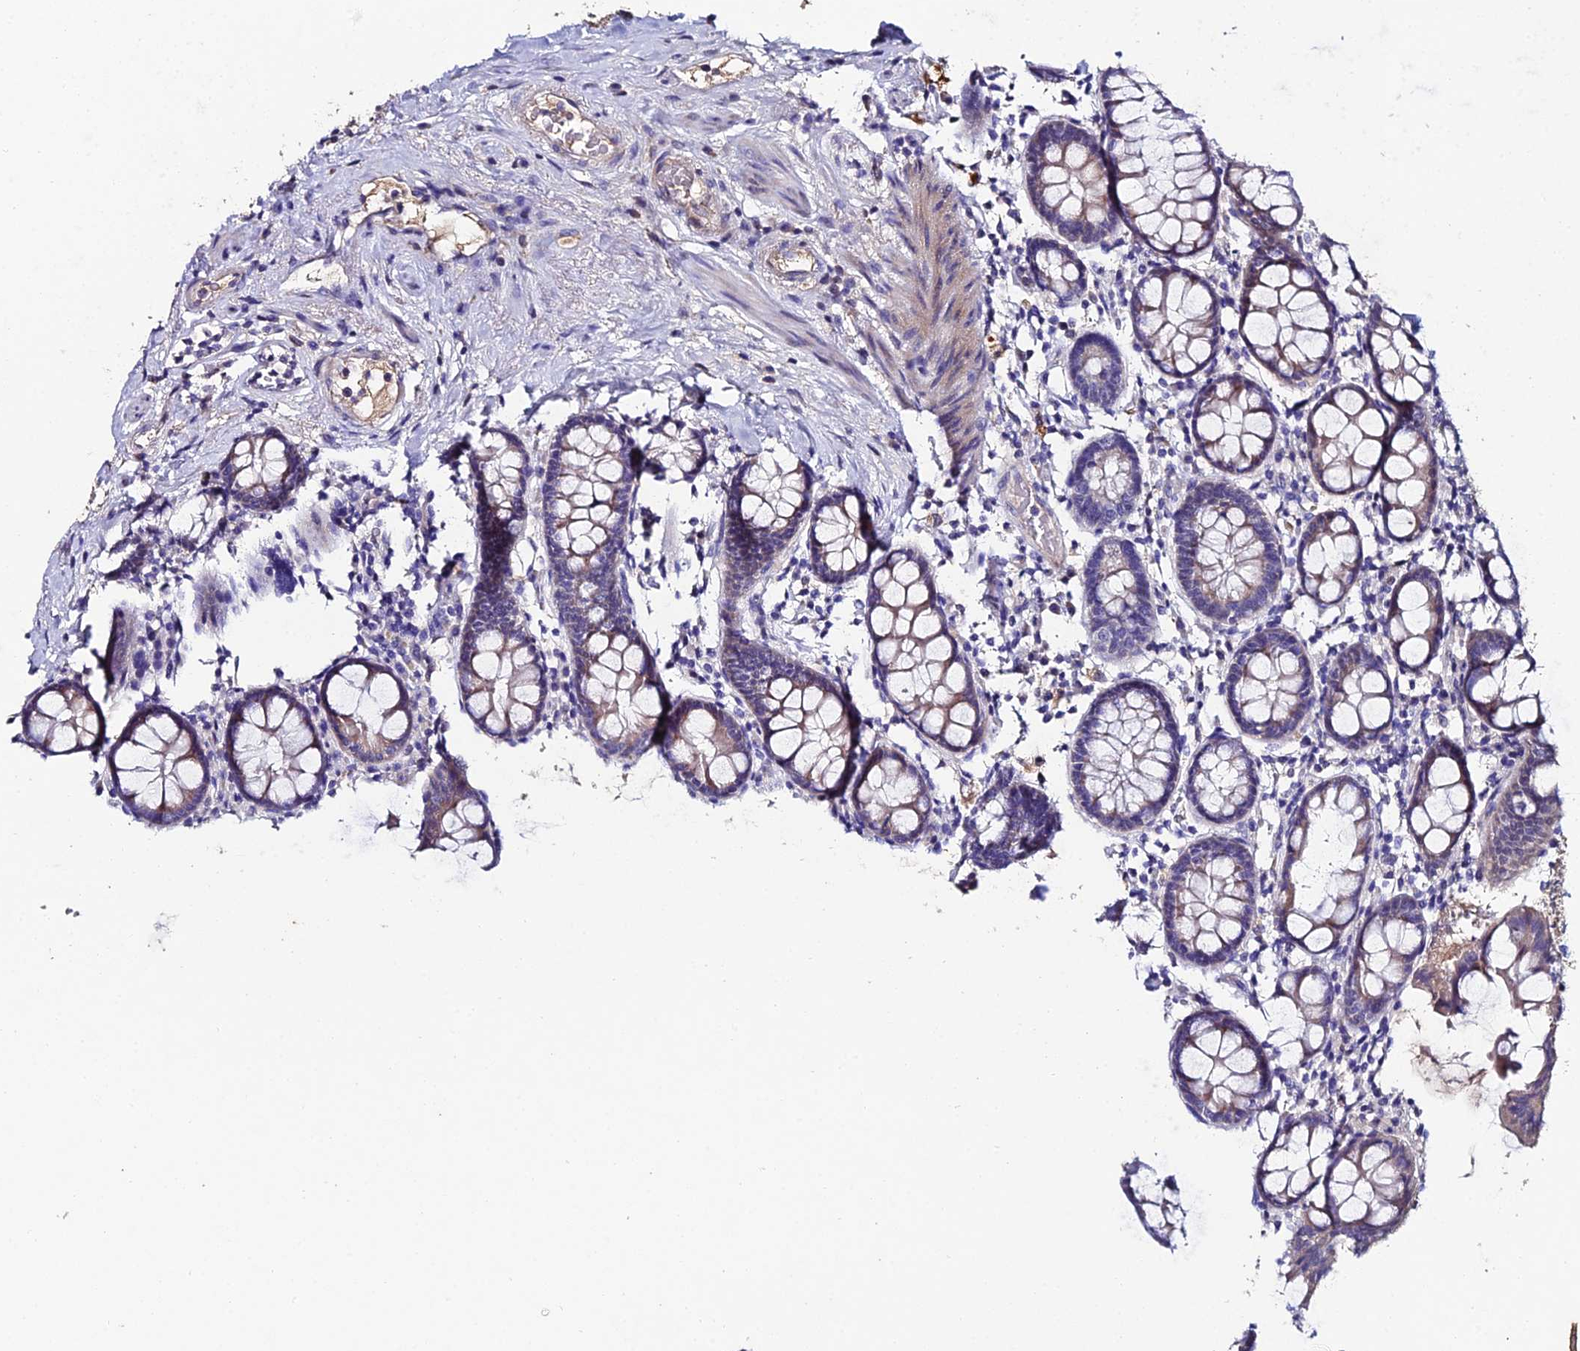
{"staining": {"intensity": "negative", "quantity": "none", "location": "none"}, "tissue": "colon", "cell_type": "Endothelial cells", "image_type": "normal", "snomed": [{"axis": "morphology", "description": "Normal tissue, NOS"}, {"axis": "topography", "description": "Colon"}], "caption": "Immunohistochemistry of benign human colon exhibits no expression in endothelial cells. (Immunohistochemistry, brightfield microscopy, high magnification).", "gene": "ESRRG", "patient": {"sex": "female", "age": 79}}